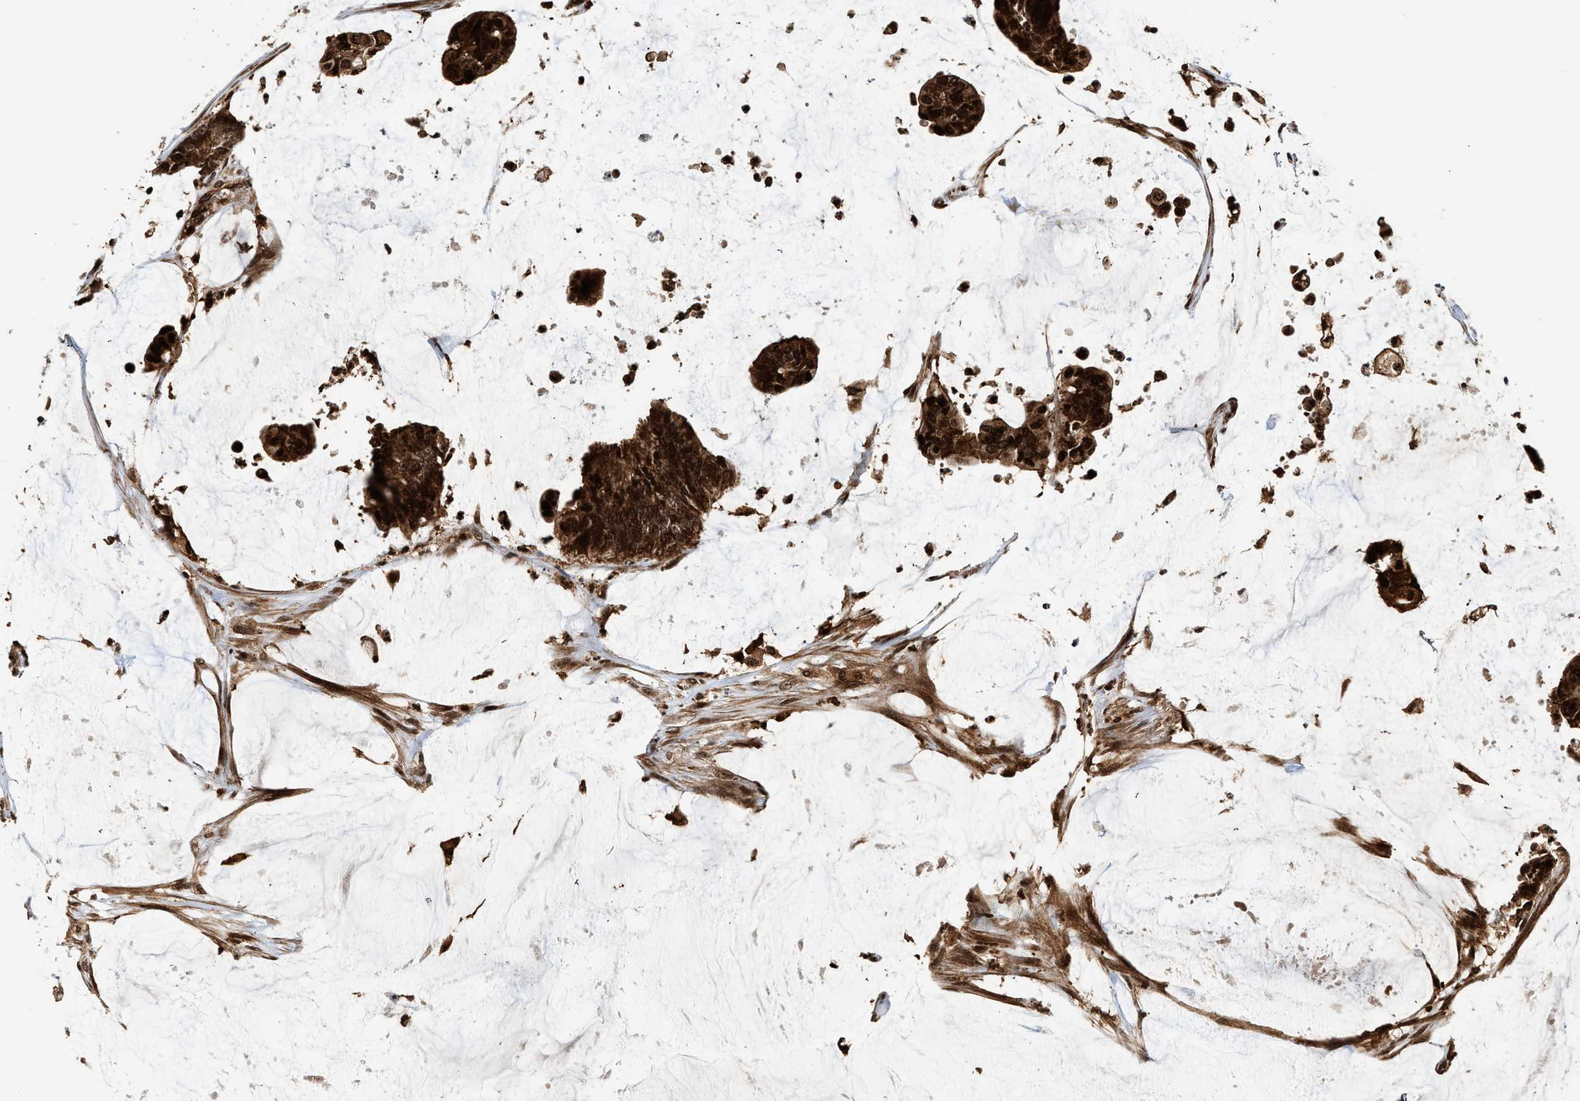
{"staining": {"intensity": "strong", "quantity": ">75%", "location": "cytoplasmic/membranous,nuclear"}, "tissue": "colorectal cancer", "cell_type": "Tumor cells", "image_type": "cancer", "snomed": [{"axis": "morphology", "description": "Adenocarcinoma, NOS"}, {"axis": "topography", "description": "Rectum"}], "caption": "This is an image of immunohistochemistry (IHC) staining of adenocarcinoma (colorectal), which shows strong staining in the cytoplasmic/membranous and nuclear of tumor cells.", "gene": "MDM2", "patient": {"sex": "female", "age": 66}}